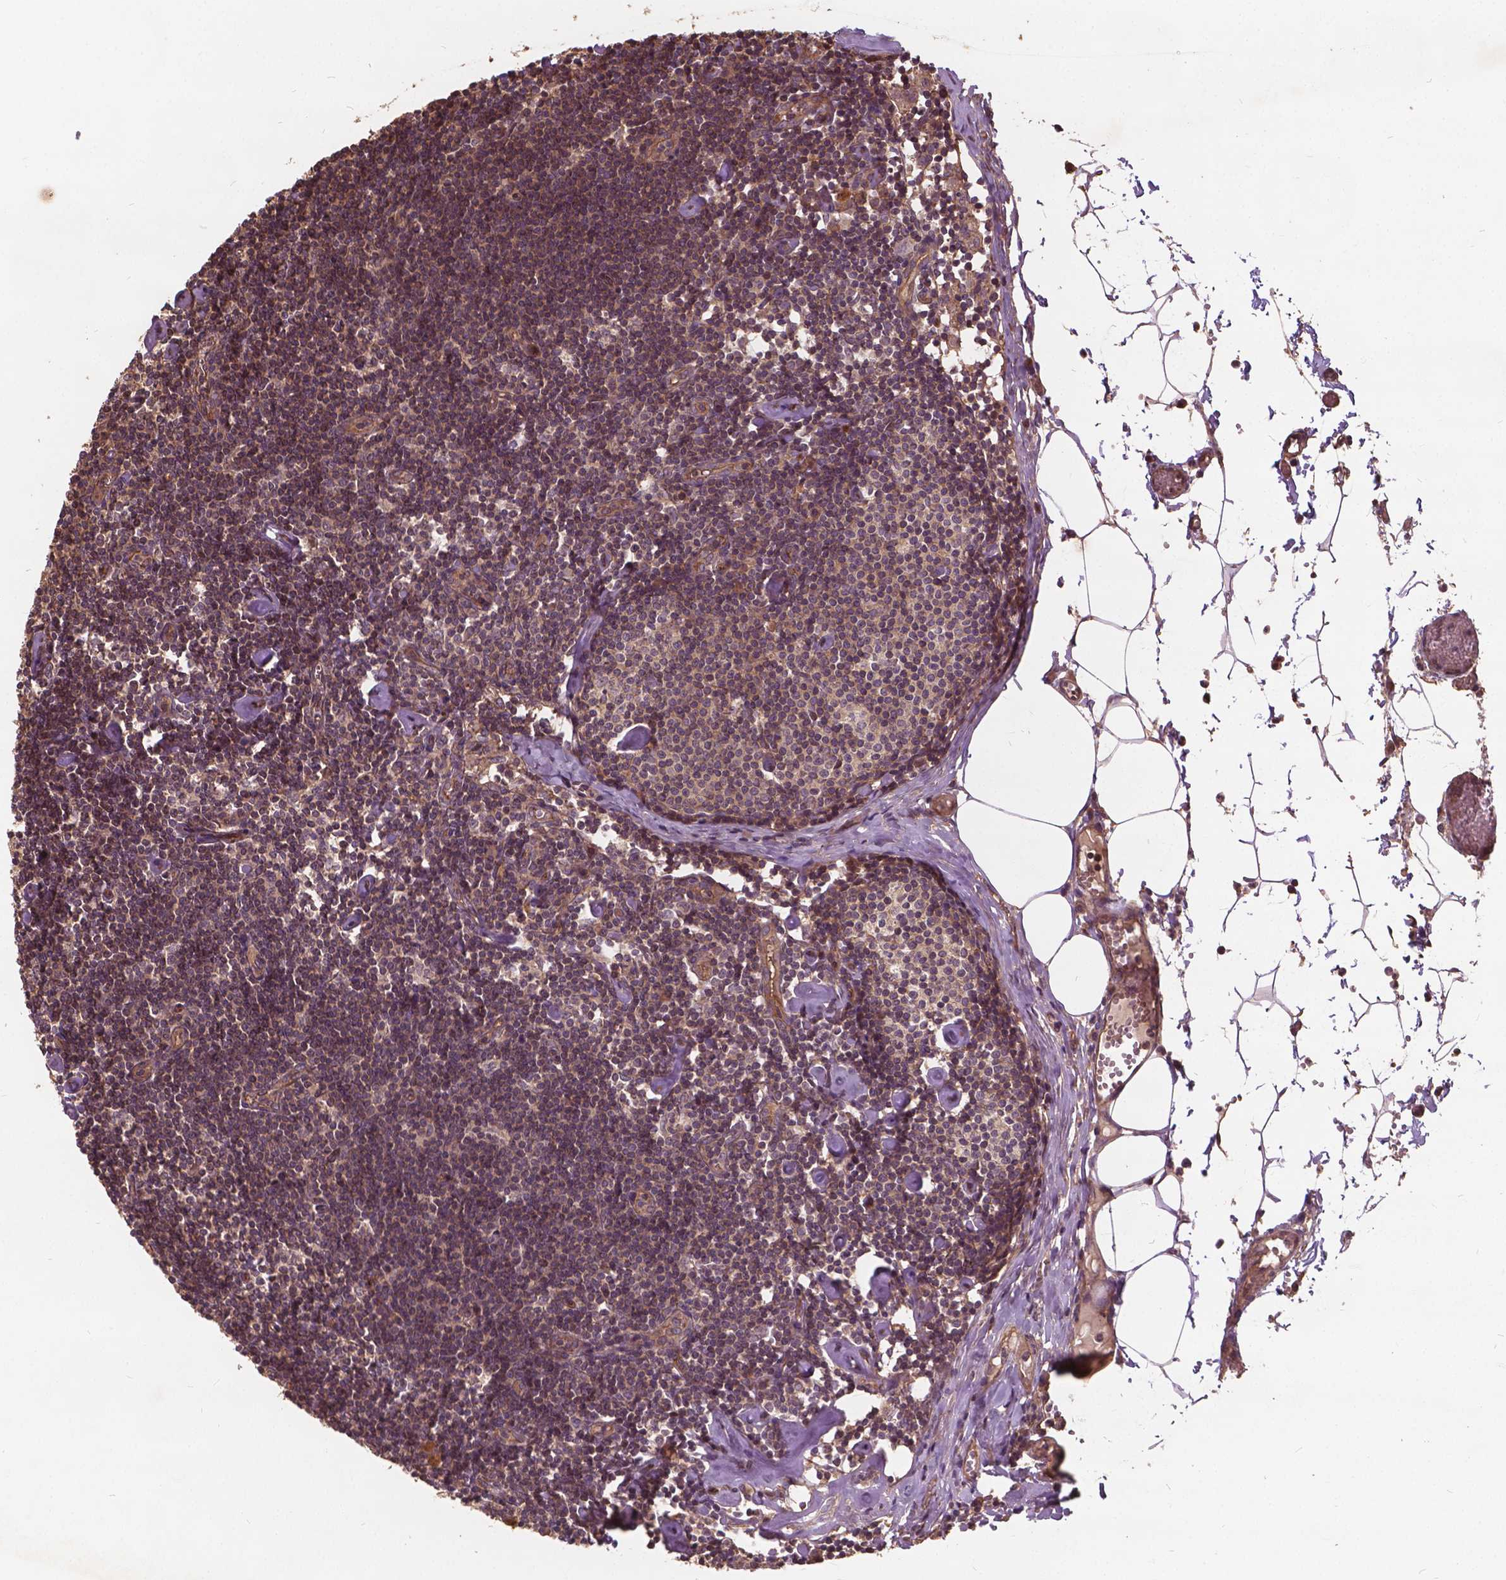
{"staining": {"intensity": "negative", "quantity": "none", "location": "none"}, "tissue": "lymph node", "cell_type": "Germinal center cells", "image_type": "normal", "snomed": [{"axis": "morphology", "description": "Normal tissue, NOS"}, {"axis": "topography", "description": "Lymph node"}], "caption": "The photomicrograph demonstrates no significant expression in germinal center cells of lymph node. (DAB immunohistochemistry (IHC), high magnification).", "gene": "UBXN2A", "patient": {"sex": "female", "age": 42}}